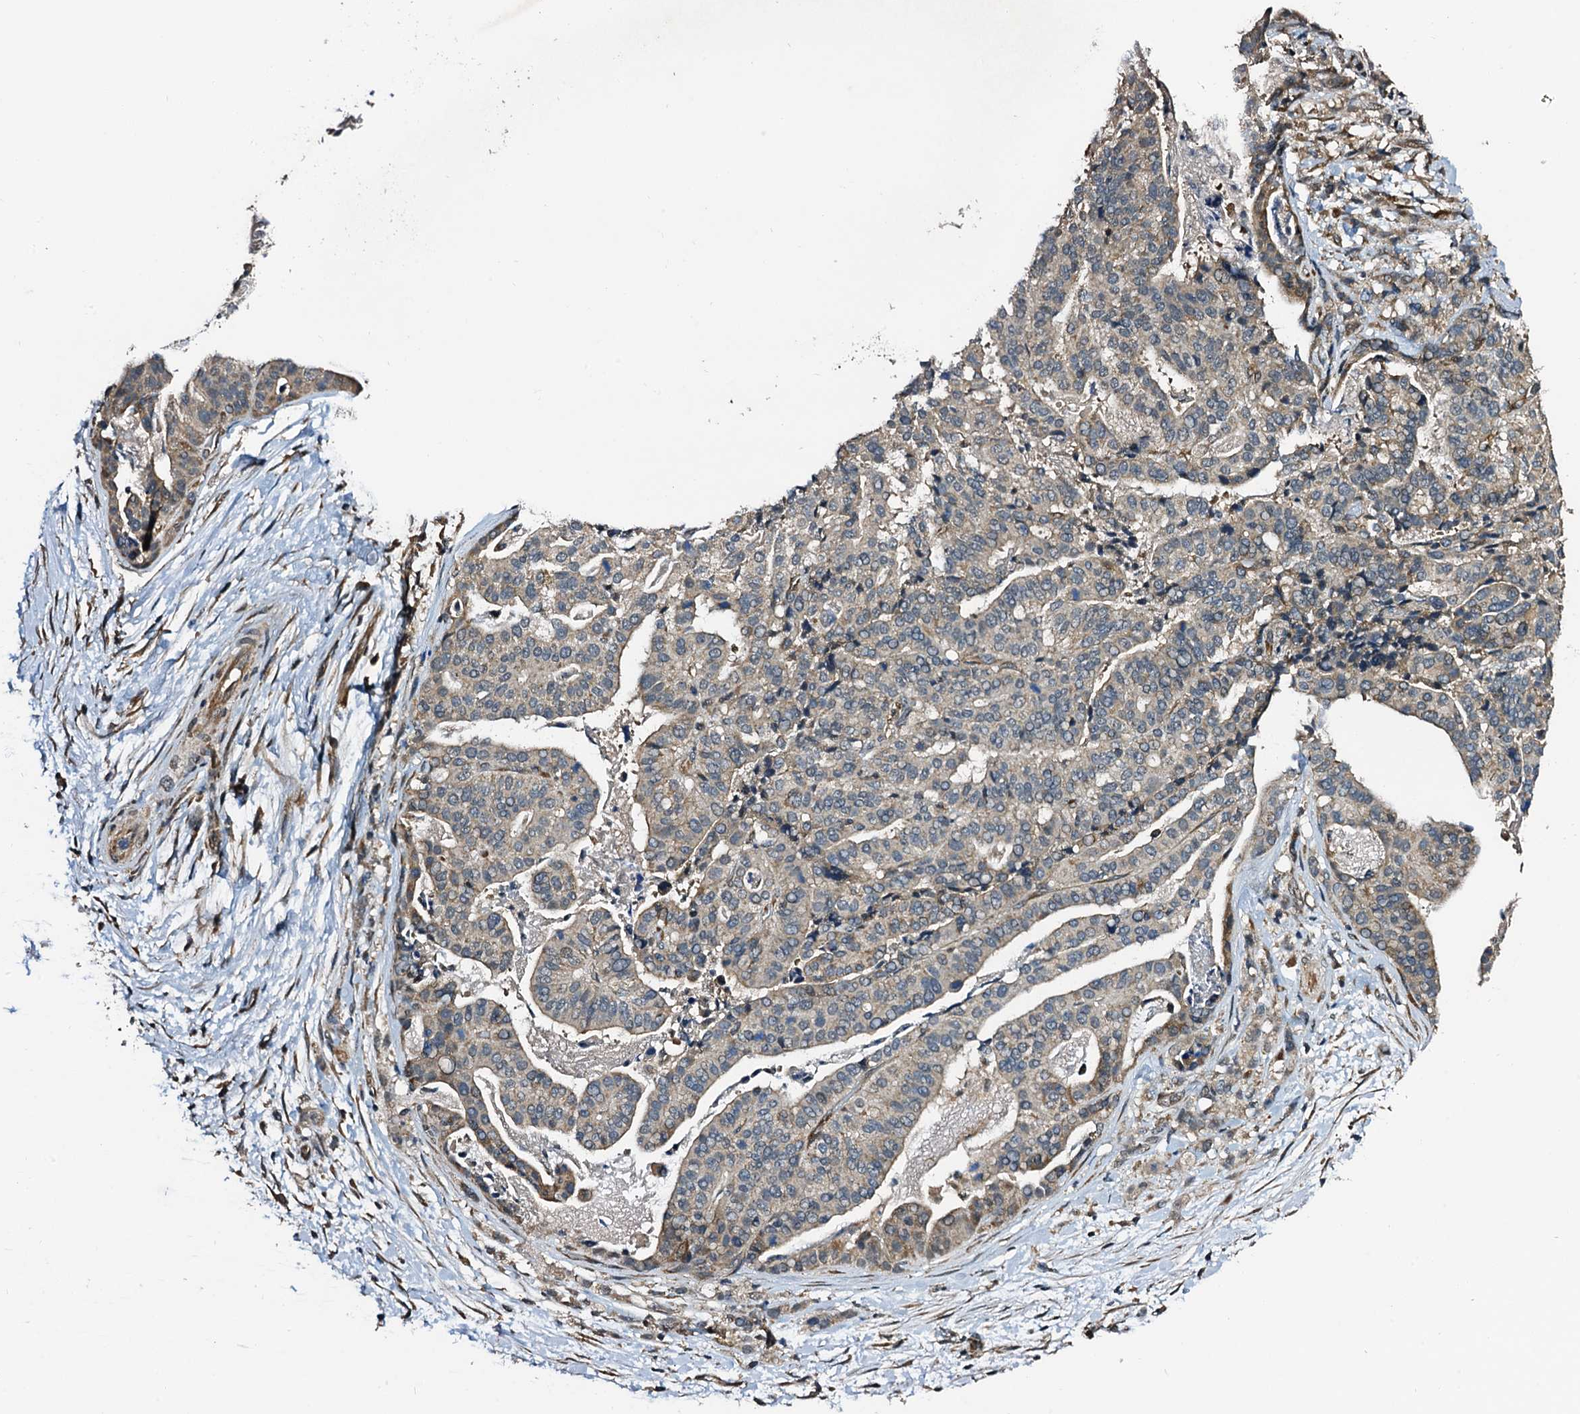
{"staining": {"intensity": "moderate", "quantity": "<25%", "location": "cytoplasmic/membranous"}, "tissue": "stomach cancer", "cell_type": "Tumor cells", "image_type": "cancer", "snomed": [{"axis": "morphology", "description": "Adenocarcinoma, NOS"}, {"axis": "topography", "description": "Stomach"}], "caption": "Approximately <25% of tumor cells in human stomach cancer (adenocarcinoma) display moderate cytoplasmic/membranous protein expression as visualized by brown immunohistochemical staining.", "gene": "NAA16", "patient": {"sex": "male", "age": 48}}